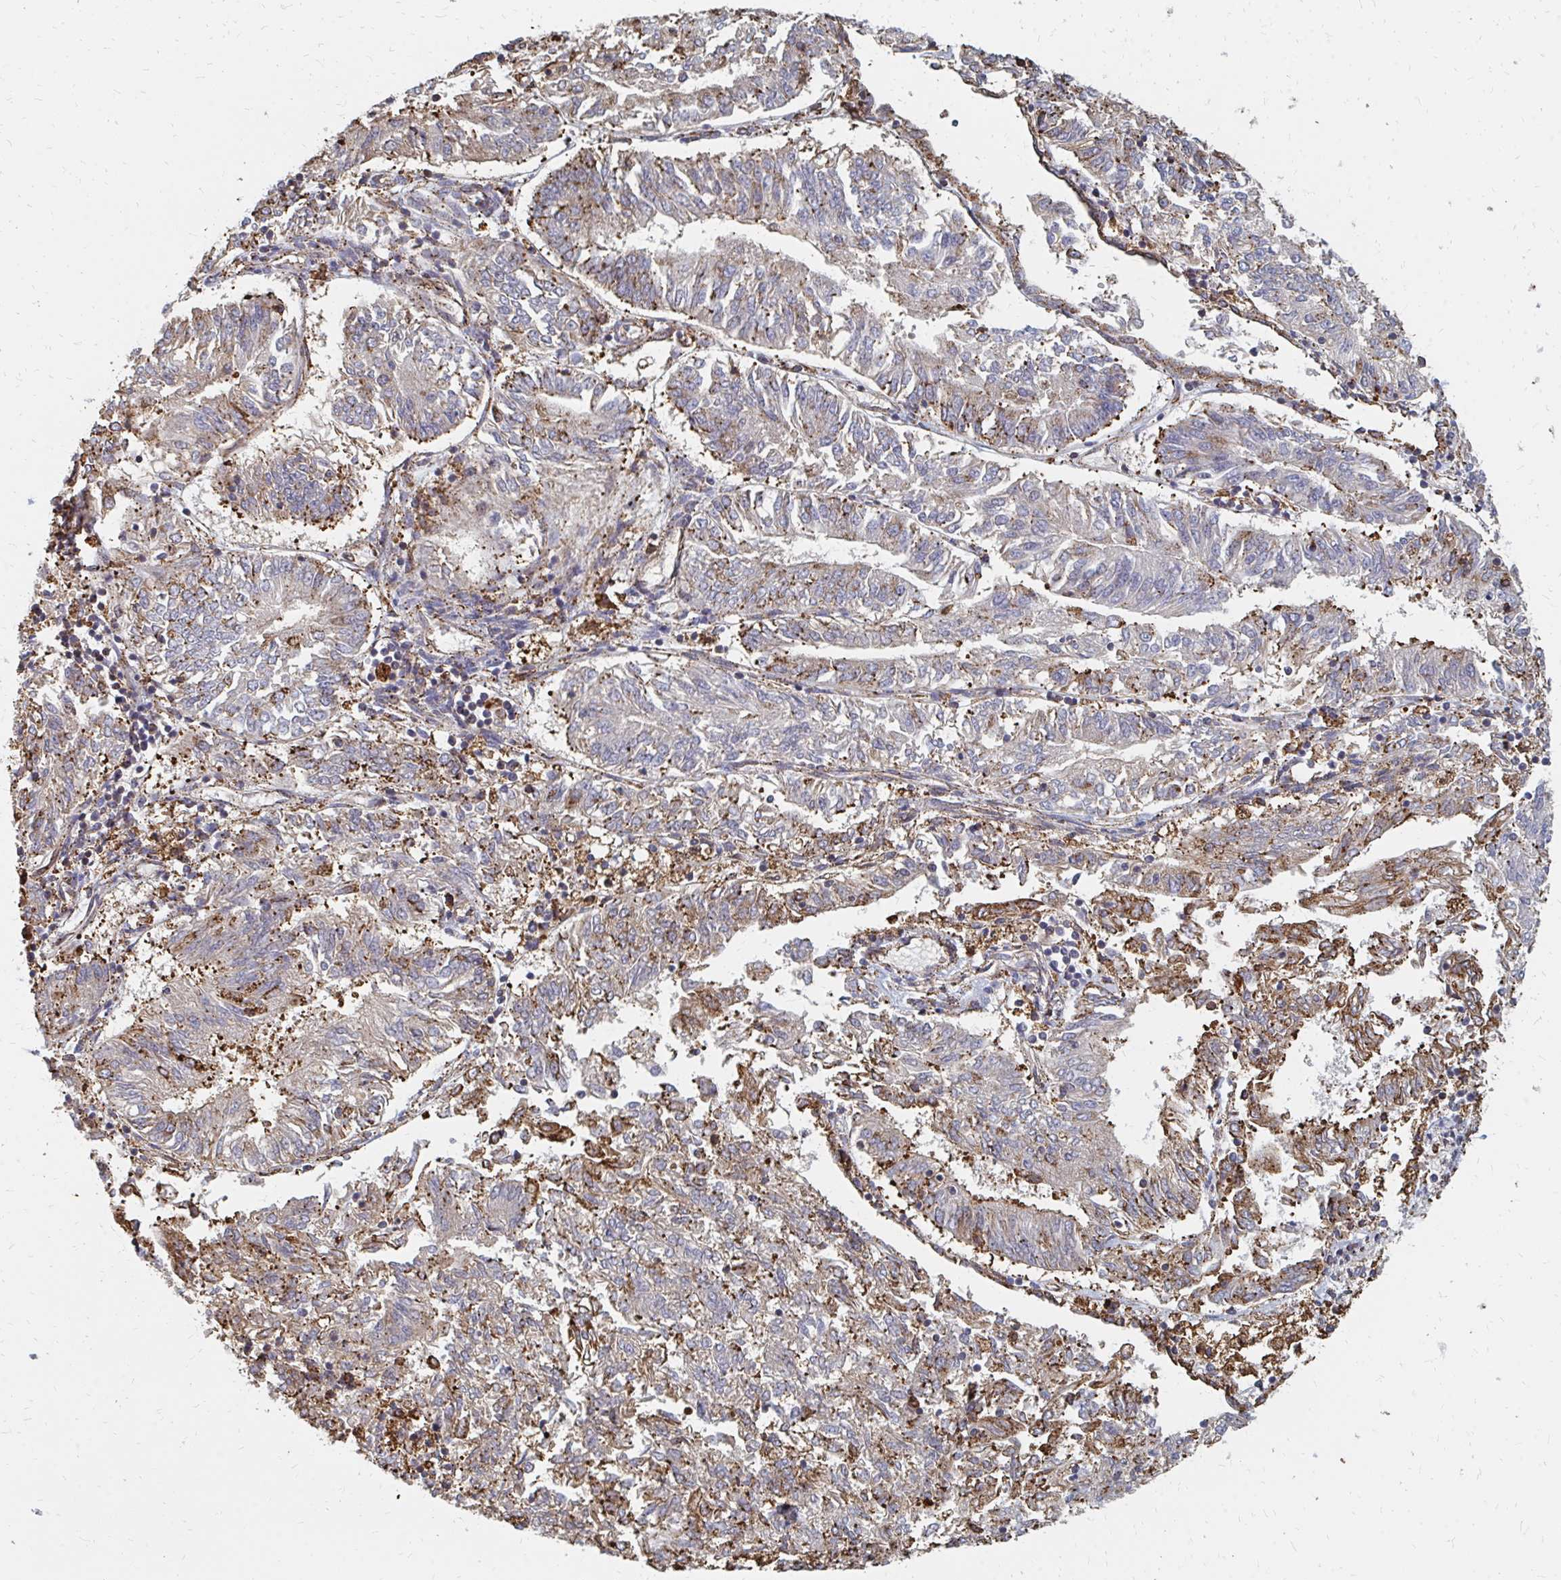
{"staining": {"intensity": "moderate", "quantity": "25%-75%", "location": "cytoplasmic/membranous"}, "tissue": "endometrial cancer", "cell_type": "Tumor cells", "image_type": "cancer", "snomed": [{"axis": "morphology", "description": "Adenocarcinoma, NOS"}, {"axis": "topography", "description": "Endometrium"}], "caption": "Immunohistochemical staining of endometrial adenocarcinoma shows medium levels of moderate cytoplasmic/membranous protein expression in about 25%-75% of tumor cells.", "gene": "PPP1R13L", "patient": {"sex": "female", "age": 58}}